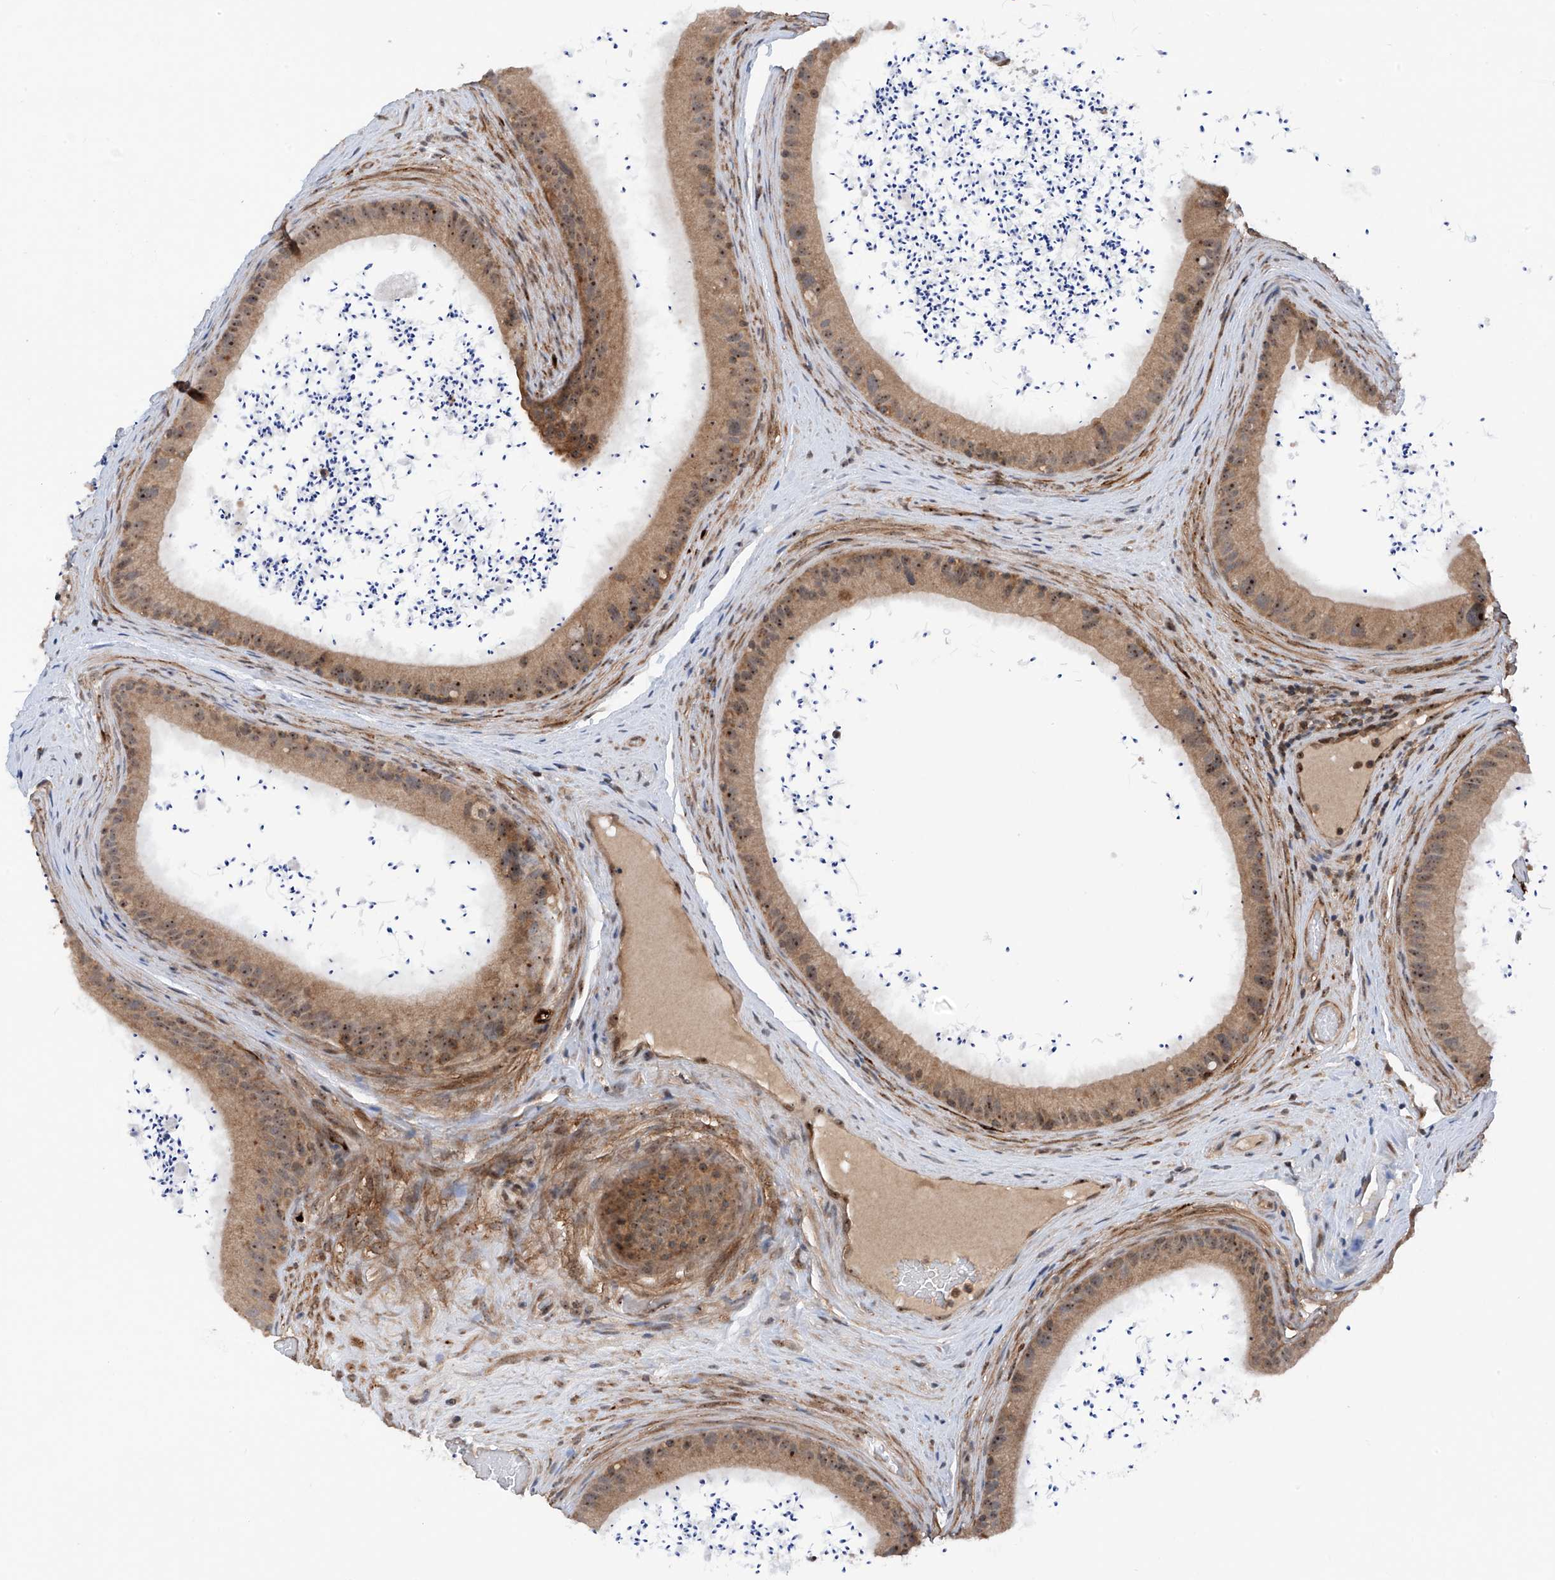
{"staining": {"intensity": "moderate", "quantity": ">75%", "location": "cytoplasmic/membranous,nuclear"}, "tissue": "epididymis", "cell_type": "Glandular cells", "image_type": "normal", "snomed": [{"axis": "morphology", "description": "Normal tissue, NOS"}, {"axis": "topography", "description": "Epididymis, spermatic cord, NOS"}], "caption": "A histopathology image of epididymis stained for a protein exhibits moderate cytoplasmic/membranous,nuclear brown staining in glandular cells. (Stains: DAB in brown, nuclei in blue, Microscopy: brightfield microscopy at high magnification).", "gene": "C1orf131", "patient": {"sex": "male", "age": 50}}